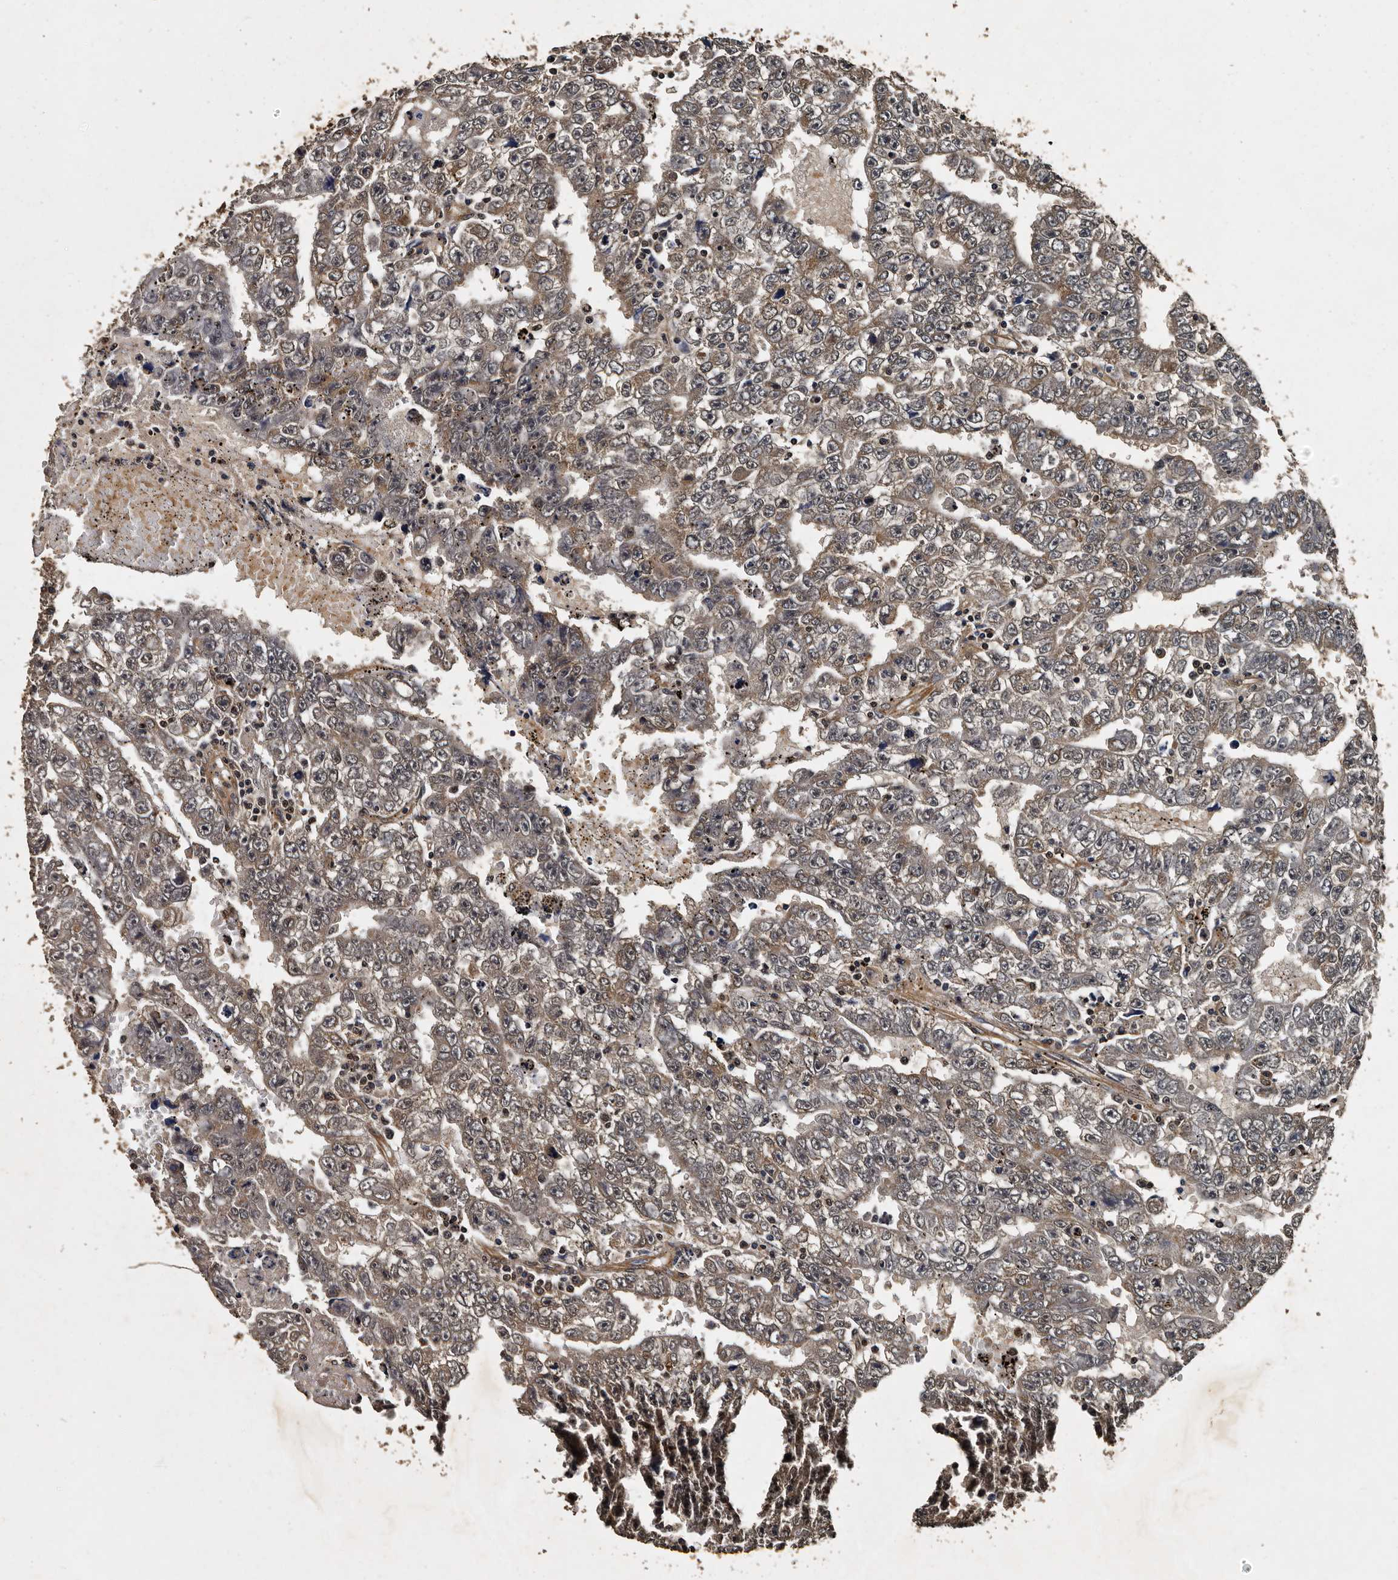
{"staining": {"intensity": "moderate", "quantity": "25%-75%", "location": "cytoplasmic/membranous"}, "tissue": "testis cancer", "cell_type": "Tumor cells", "image_type": "cancer", "snomed": [{"axis": "morphology", "description": "Carcinoma, Embryonal, NOS"}, {"axis": "topography", "description": "Testis"}], "caption": "Protein analysis of testis embryonal carcinoma tissue reveals moderate cytoplasmic/membranous expression in approximately 25%-75% of tumor cells. (IHC, brightfield microscopy, high magnification).", "gene": "CPNE3", "patient": {"sex": "male", "age": 25}}